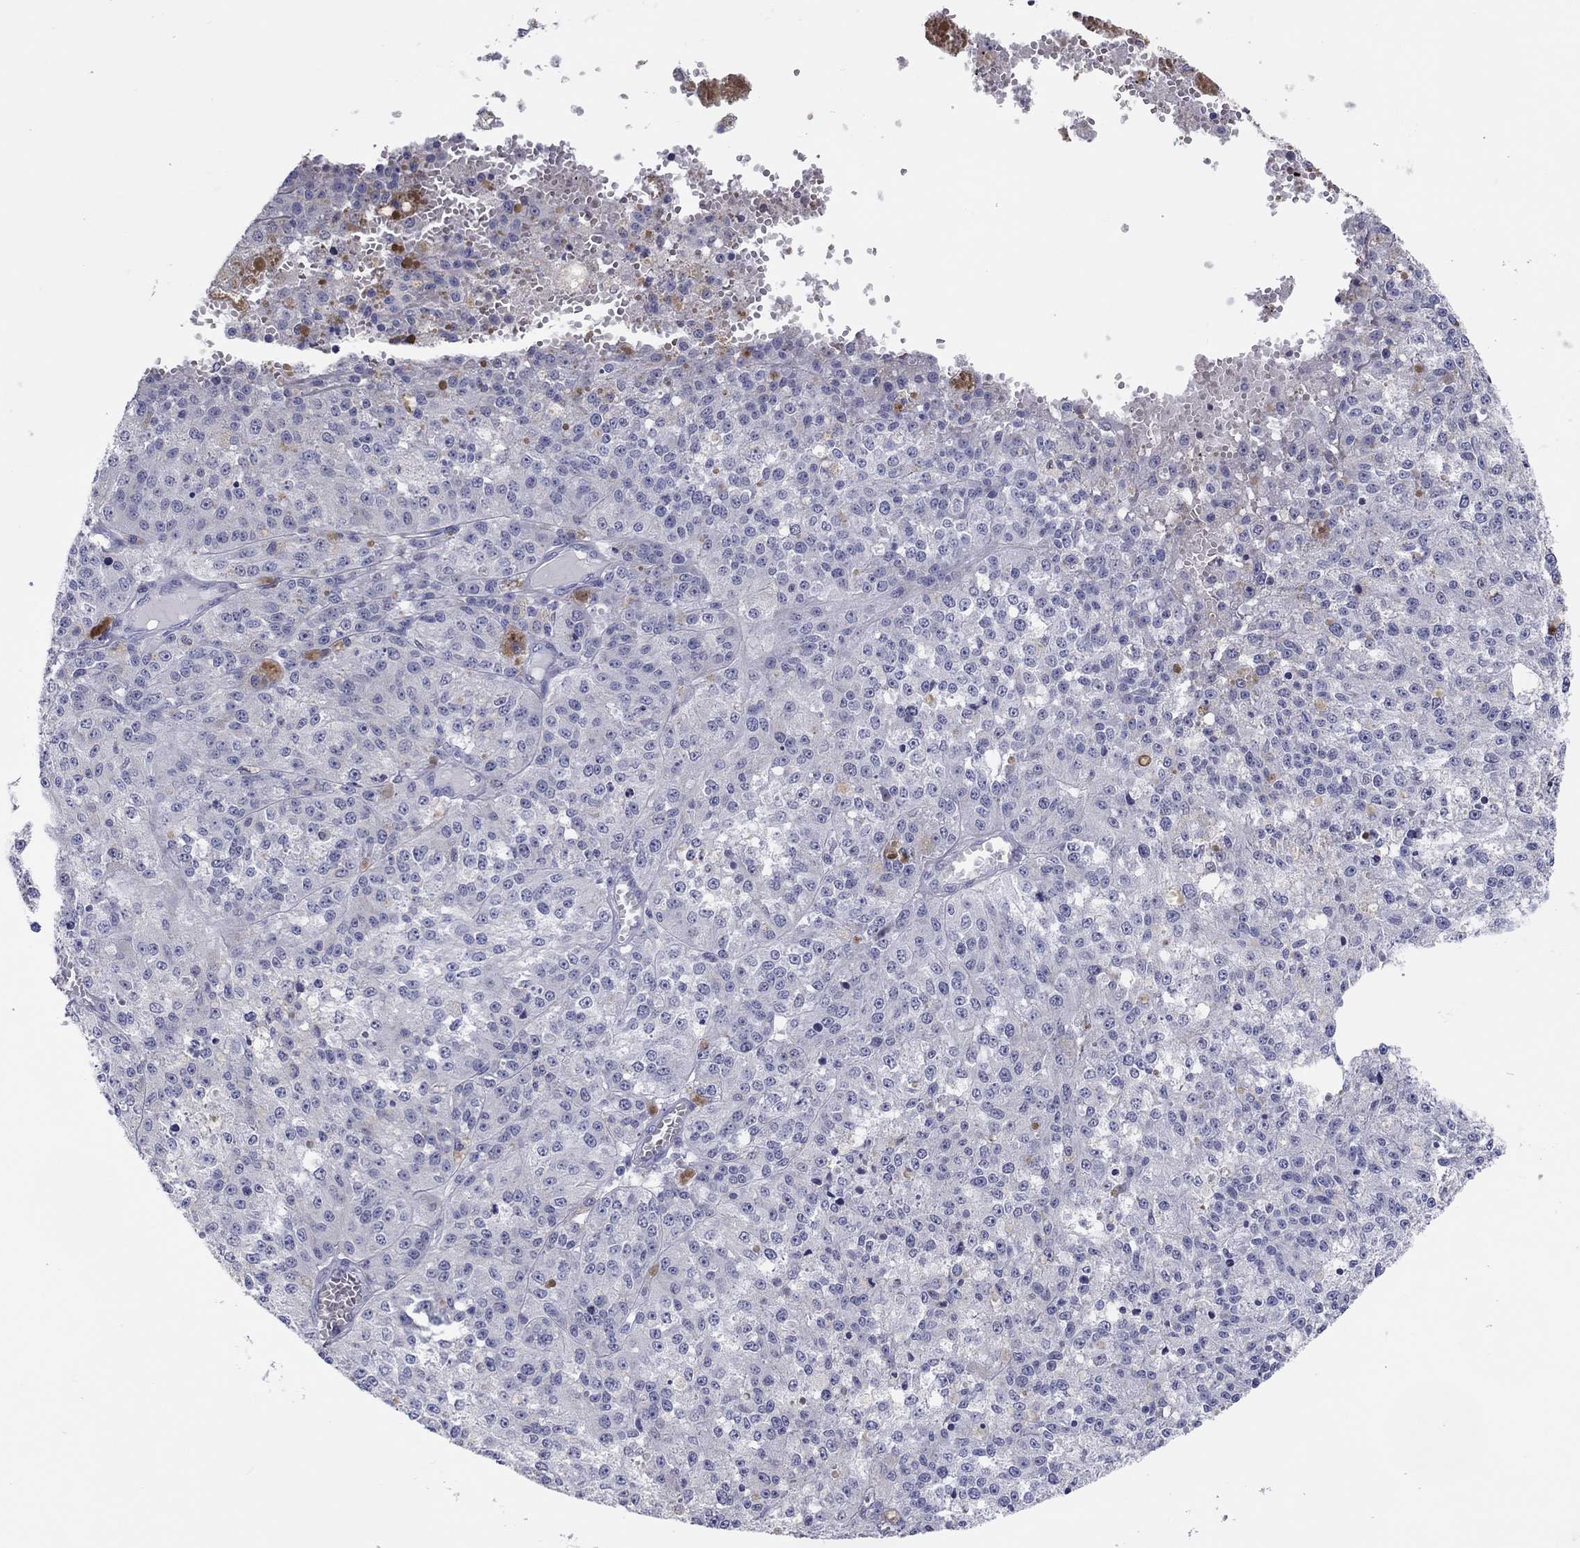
{"staining": {"intensity": "negative", "quantity": "none", "location": "none"}, "tissue": "melanoma", "cell_type": "Tumor cells", "image_type": "cancer", "snomed": [{"axis": "morphology", "description": "Malignant melanoma, Metastatic site"}, {"axis": "topography", "description": "Lymph node"}], "caption": "The immunohistochemistry (IHC) histopathology image has no significant staining in tumor cells of melanoma tissue.", "gene": "ERICH3", "patient": {"sex": "female", "age": 64}}